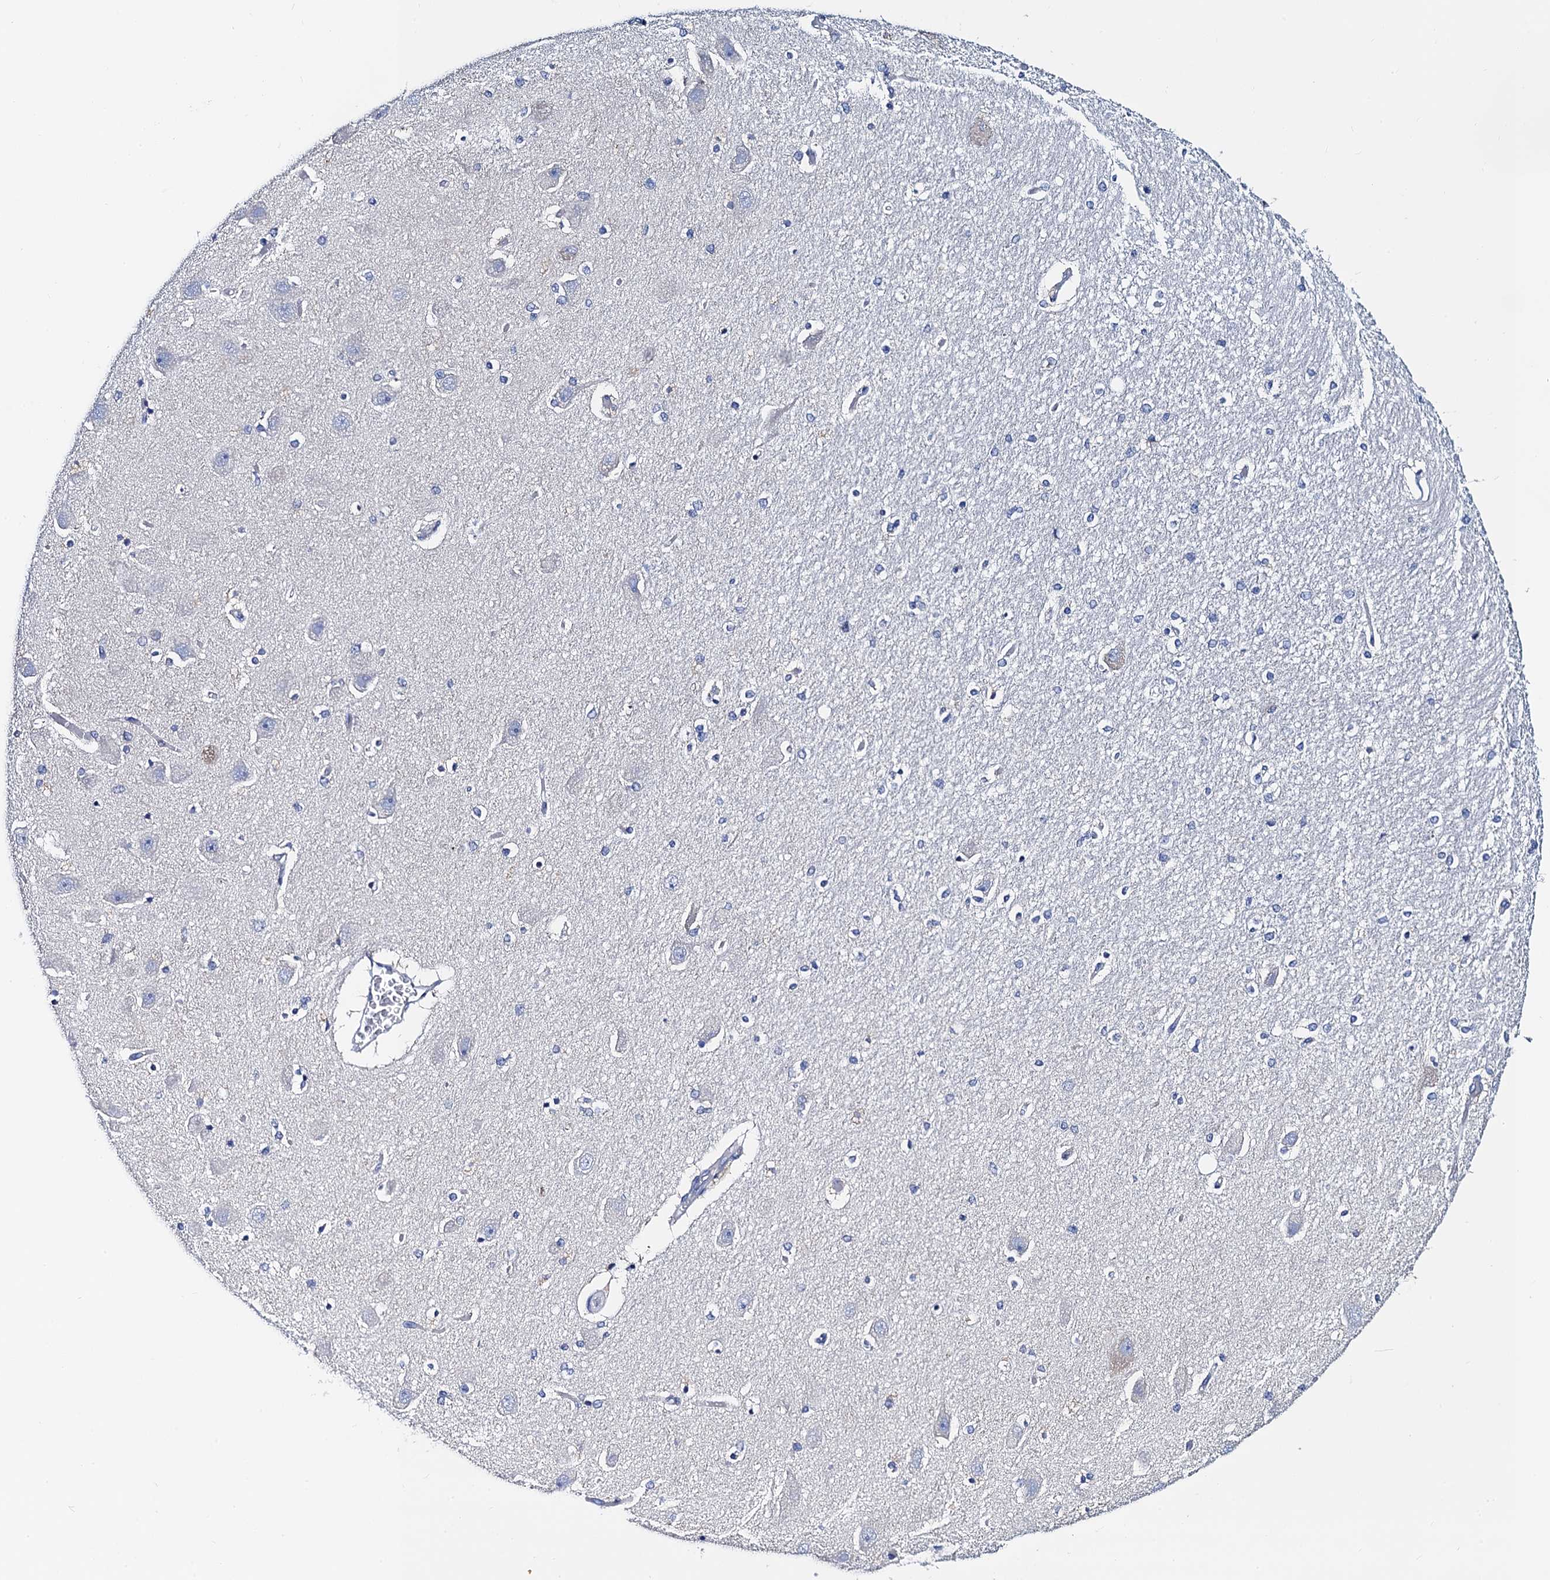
{"staining": {"intensity": "negative", "quantity": "none", "location": "none"}, "tissue": "hippocampus", "cell_type": "Glial cells", "image_type": "normal", "snomed": [{"axis": "morphology", "description": "Normal tissue, NOS"}, {"axis": "topography", "description": "Hippocampus"}], "caption": "DAB immunohistochemical staining of benign human hippocampus shows no significant expression in glial cells.", "gene": "ACADSB", "patient": {"sex": "female", "age": 54}}